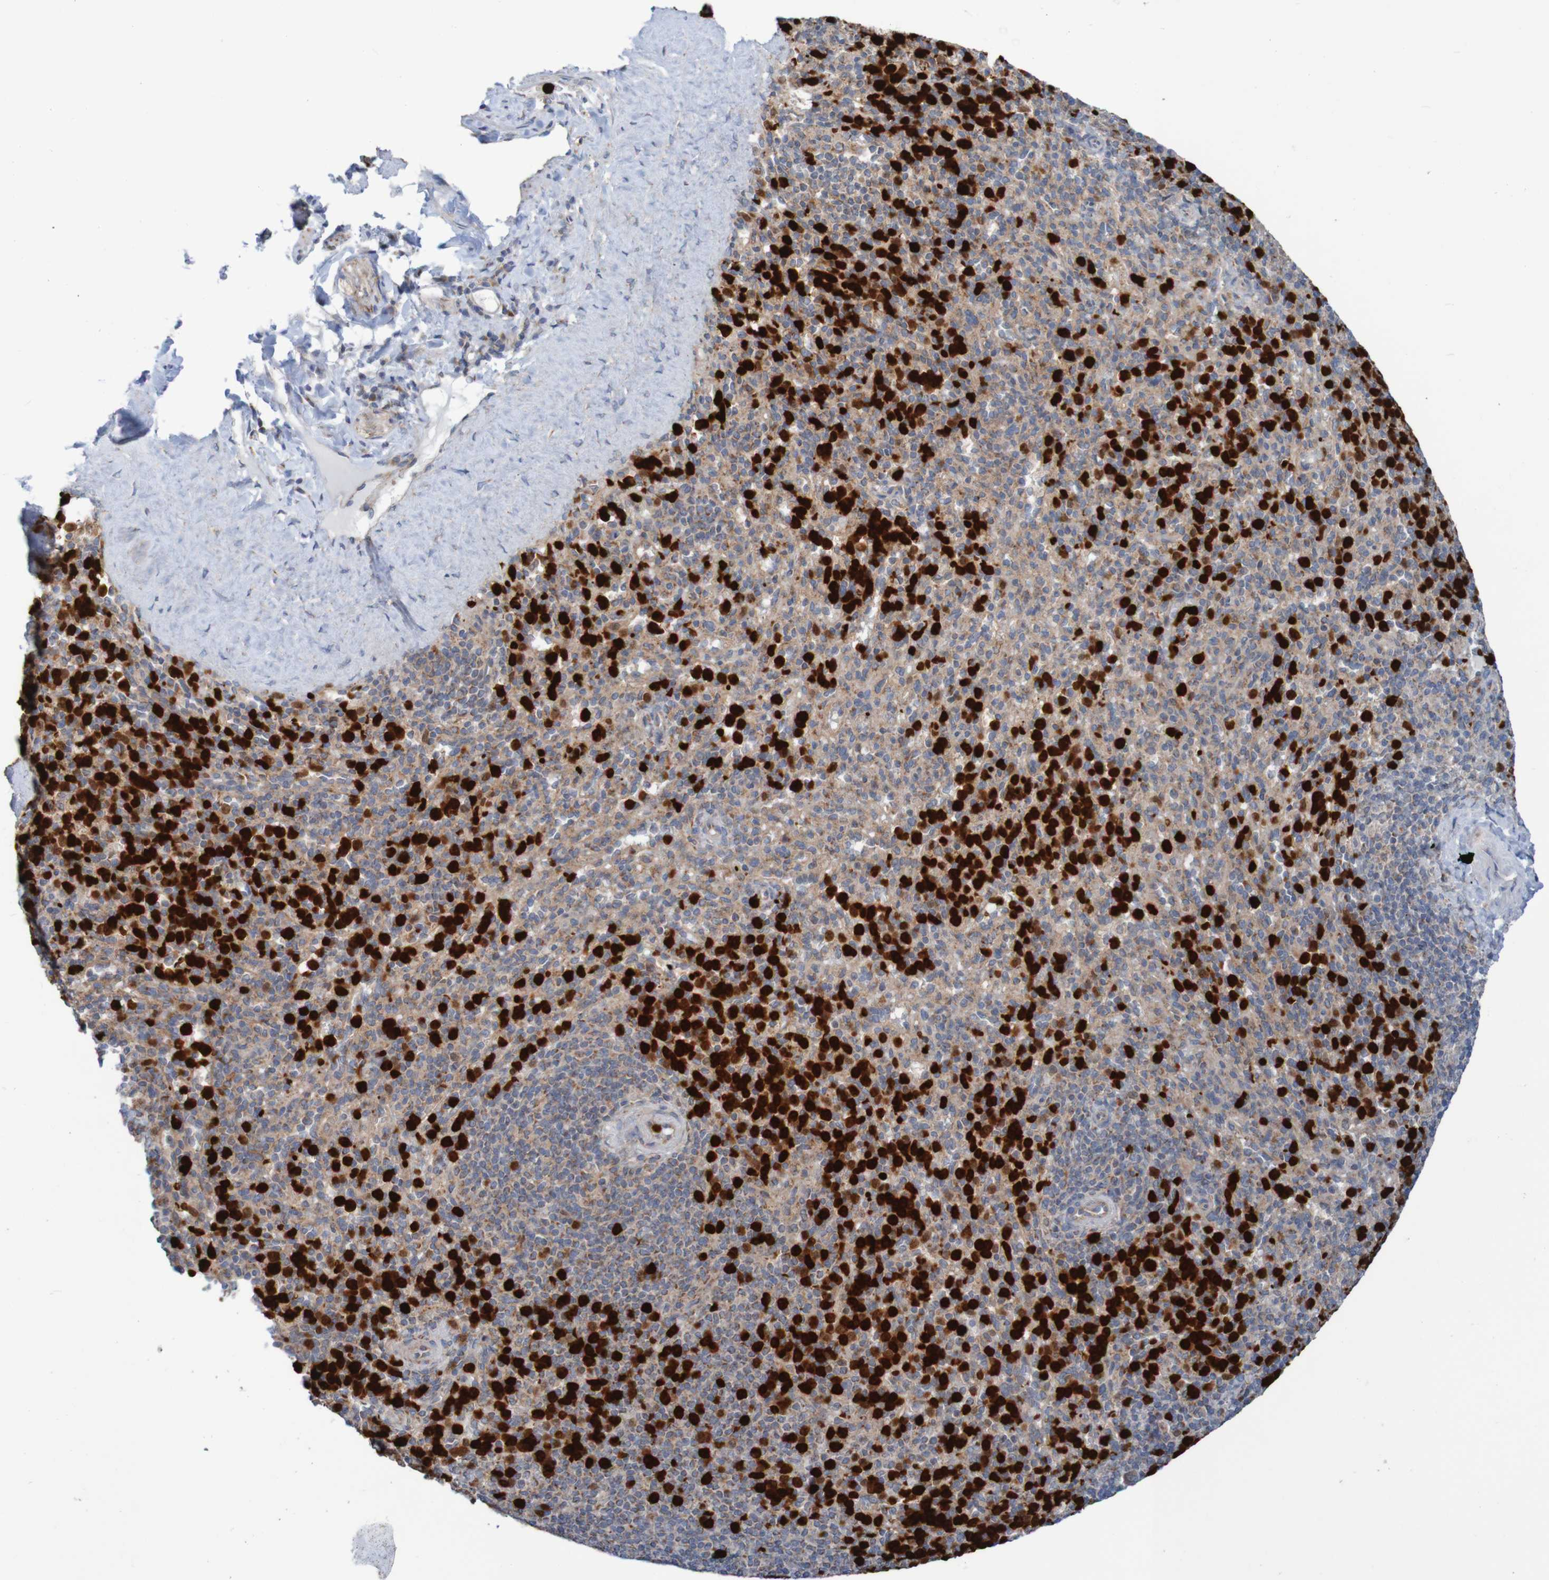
{"staining": {"intensity": "strong", "quantity": "25%-75%", "location": "cytoplasmic/membranous,nuclear"}, "tissue": "spleen", "cell_type": "Cells in red pulp", "image_type": "normal", "snomed": [{"axis": "morphology", "description": "Normal tissue, NOS"}, {"axis": "topography", "description": "Spleen"}], "caption": "The immunohistochemical stain shows strong cytoplasmic/membranous,nuclear positivity in cells in red pulp of unremarkable spleen.", "gene": "PARP4", "patient": {"sex": "male", "age": 36}}